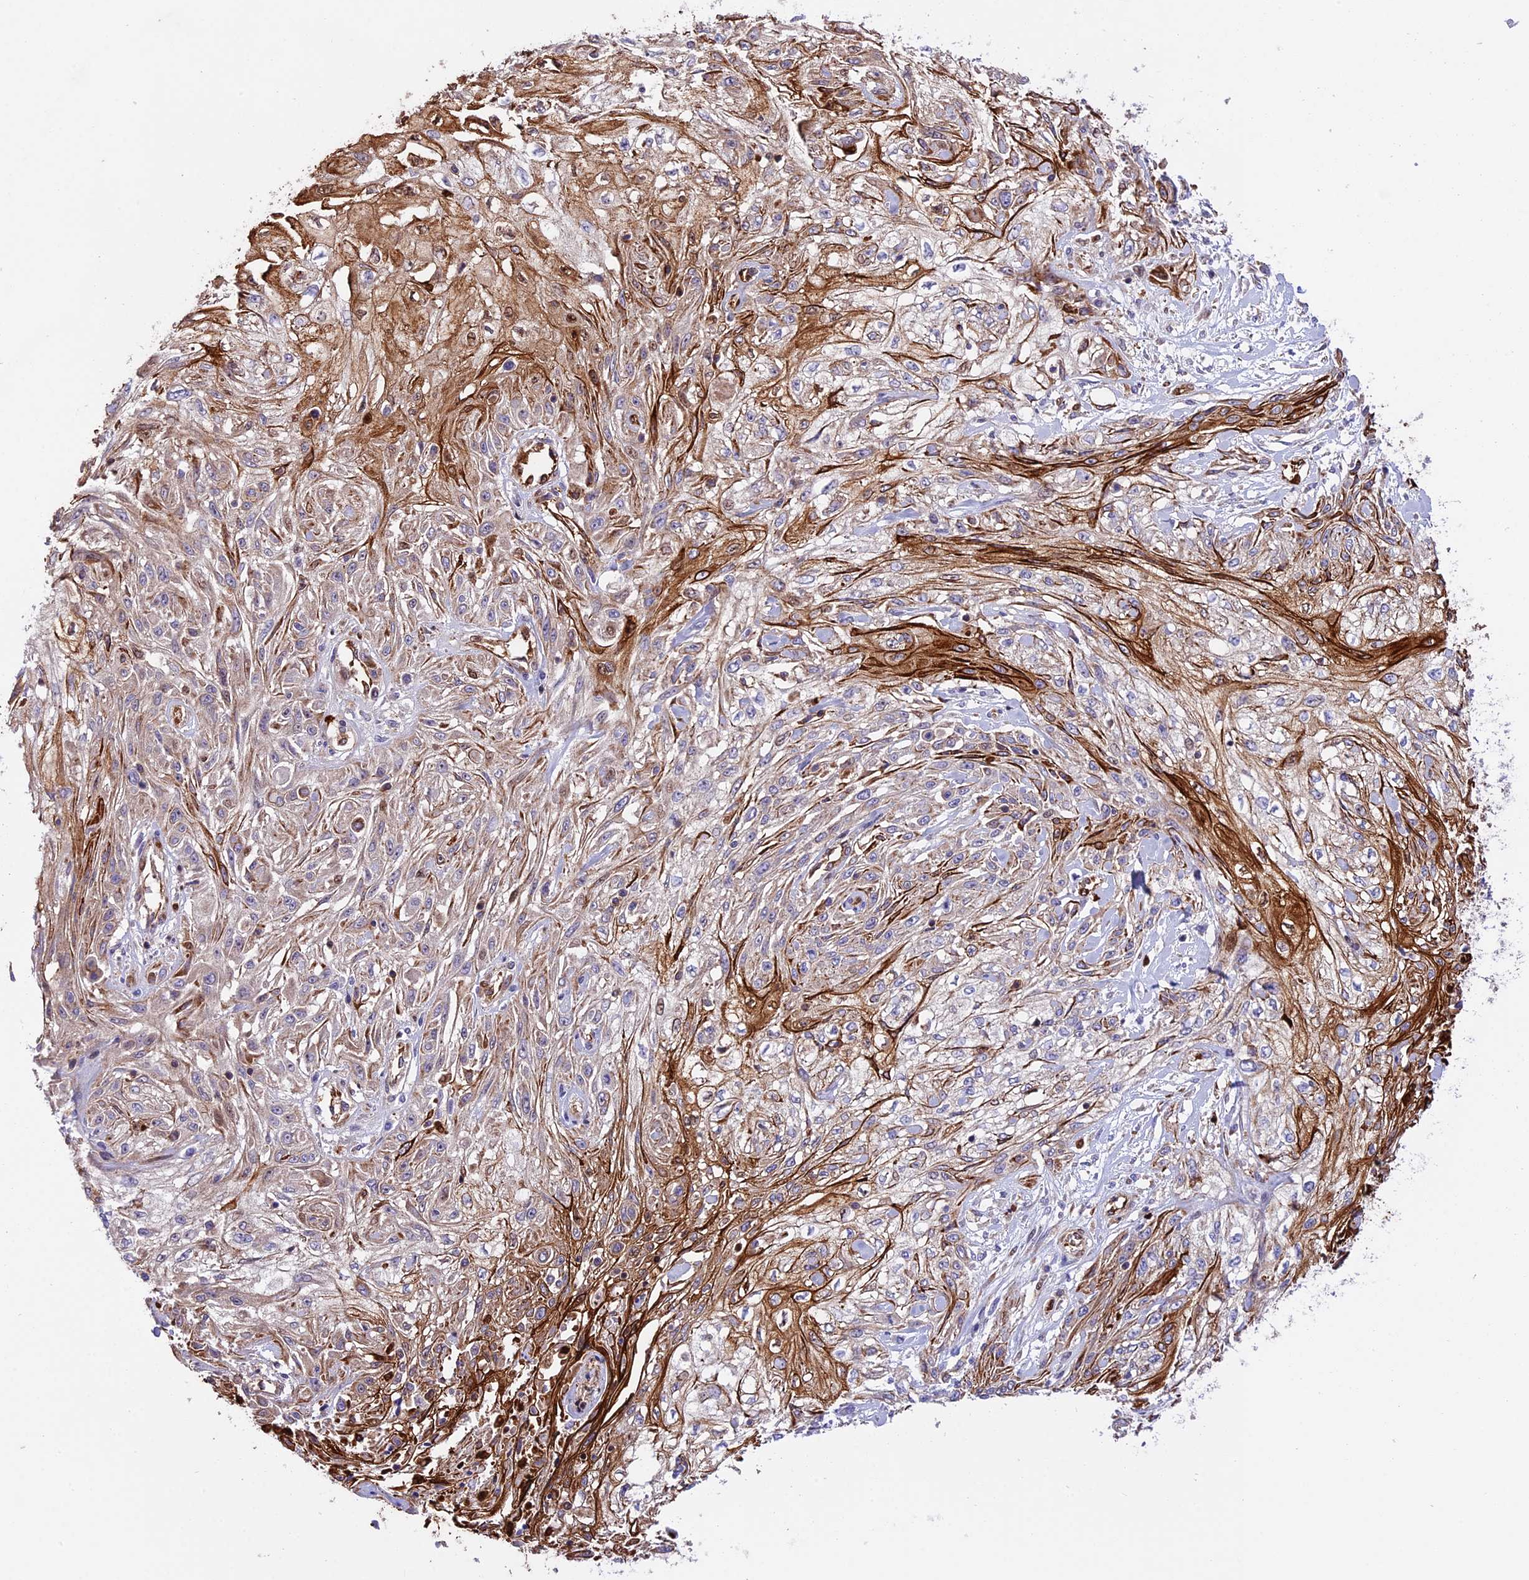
{"staining": {"intensity": "weak", "quantity": "25%-75%", "location": "cytoplasmic/membranous"}, "tissue": "skin cancer", "cell_type": "Tumor cells", "image_type": "cancer", "snomed": [{"axis": "morphology", "description": "Squamous cell carcinoma, NOS"}, {"axis": "morphology", "description": "Squamous cell carcinoma, metastatic, NOS"}, {"axis": "topography", "description": "Skin"}, {"axis": "topography", "description": "Lymph node"}], "caption": "This photomicrograph shows immunohistochemistry (IHC) staining of skin cancer, with low weak cytoplasmic/membranous expression in about 25%-75% of tumor cells.", "gene": "CD99L2", "patient": {"sex": "male", "age": 75}}